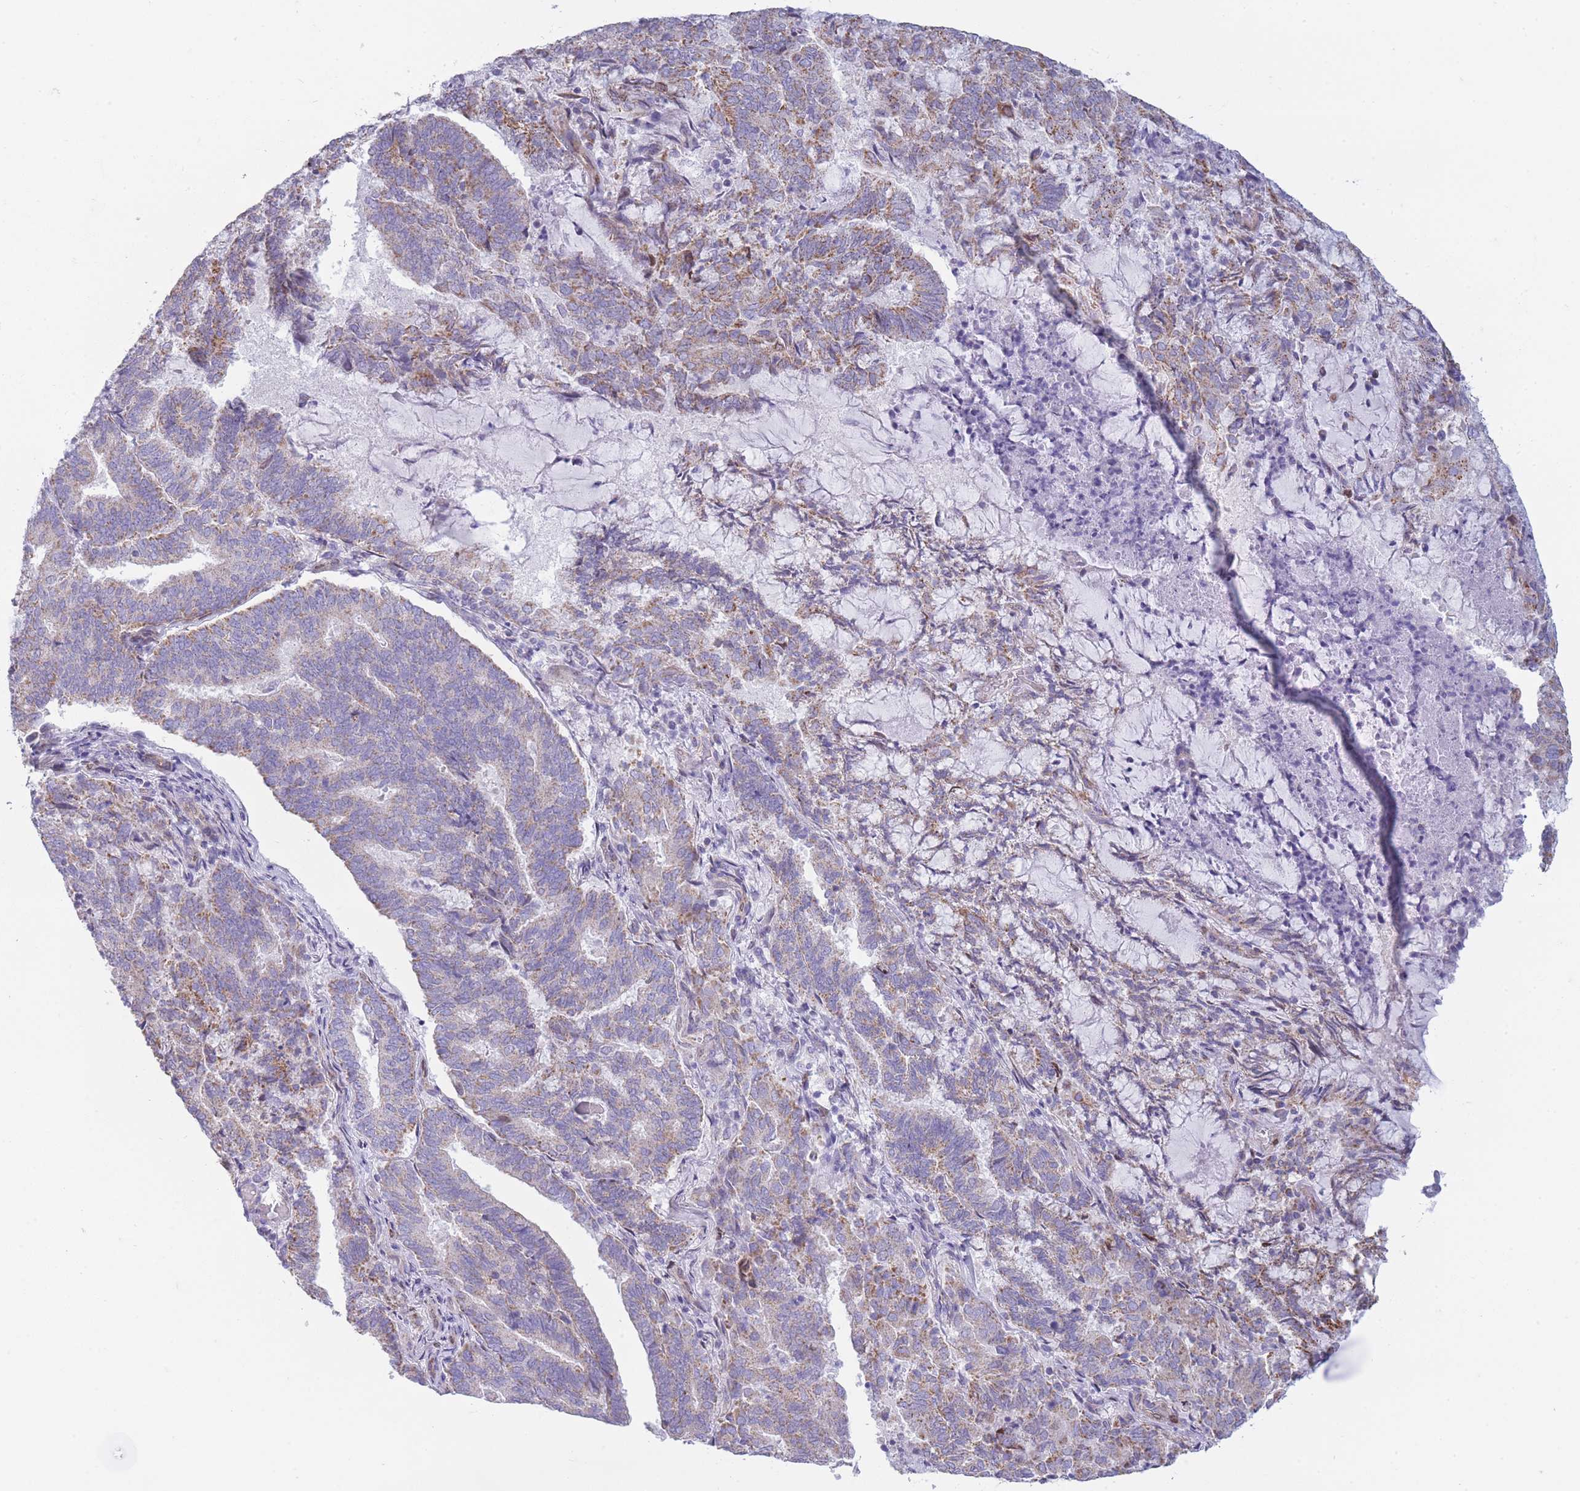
{"staining": {"intensity": "moderate", "quantity": "<25%", "location": "cytoplasmic/membranous"}, "tissue": "endometrial cancer", "cell_type": "Tumor cells", "image_type": "cancer", "snomed": [{"axis": "morphology", "description": "Adenocarcinoma, NOS"}, {"axis": "topography", "description": "Endometrium"}], "caption": "Endometrial cancer stained for a protein shows moderate cytoplasmic/membranous positivity in tumor cells.", "gene": "PDHA1", "patient": {"sex": "female", "age": 80}}